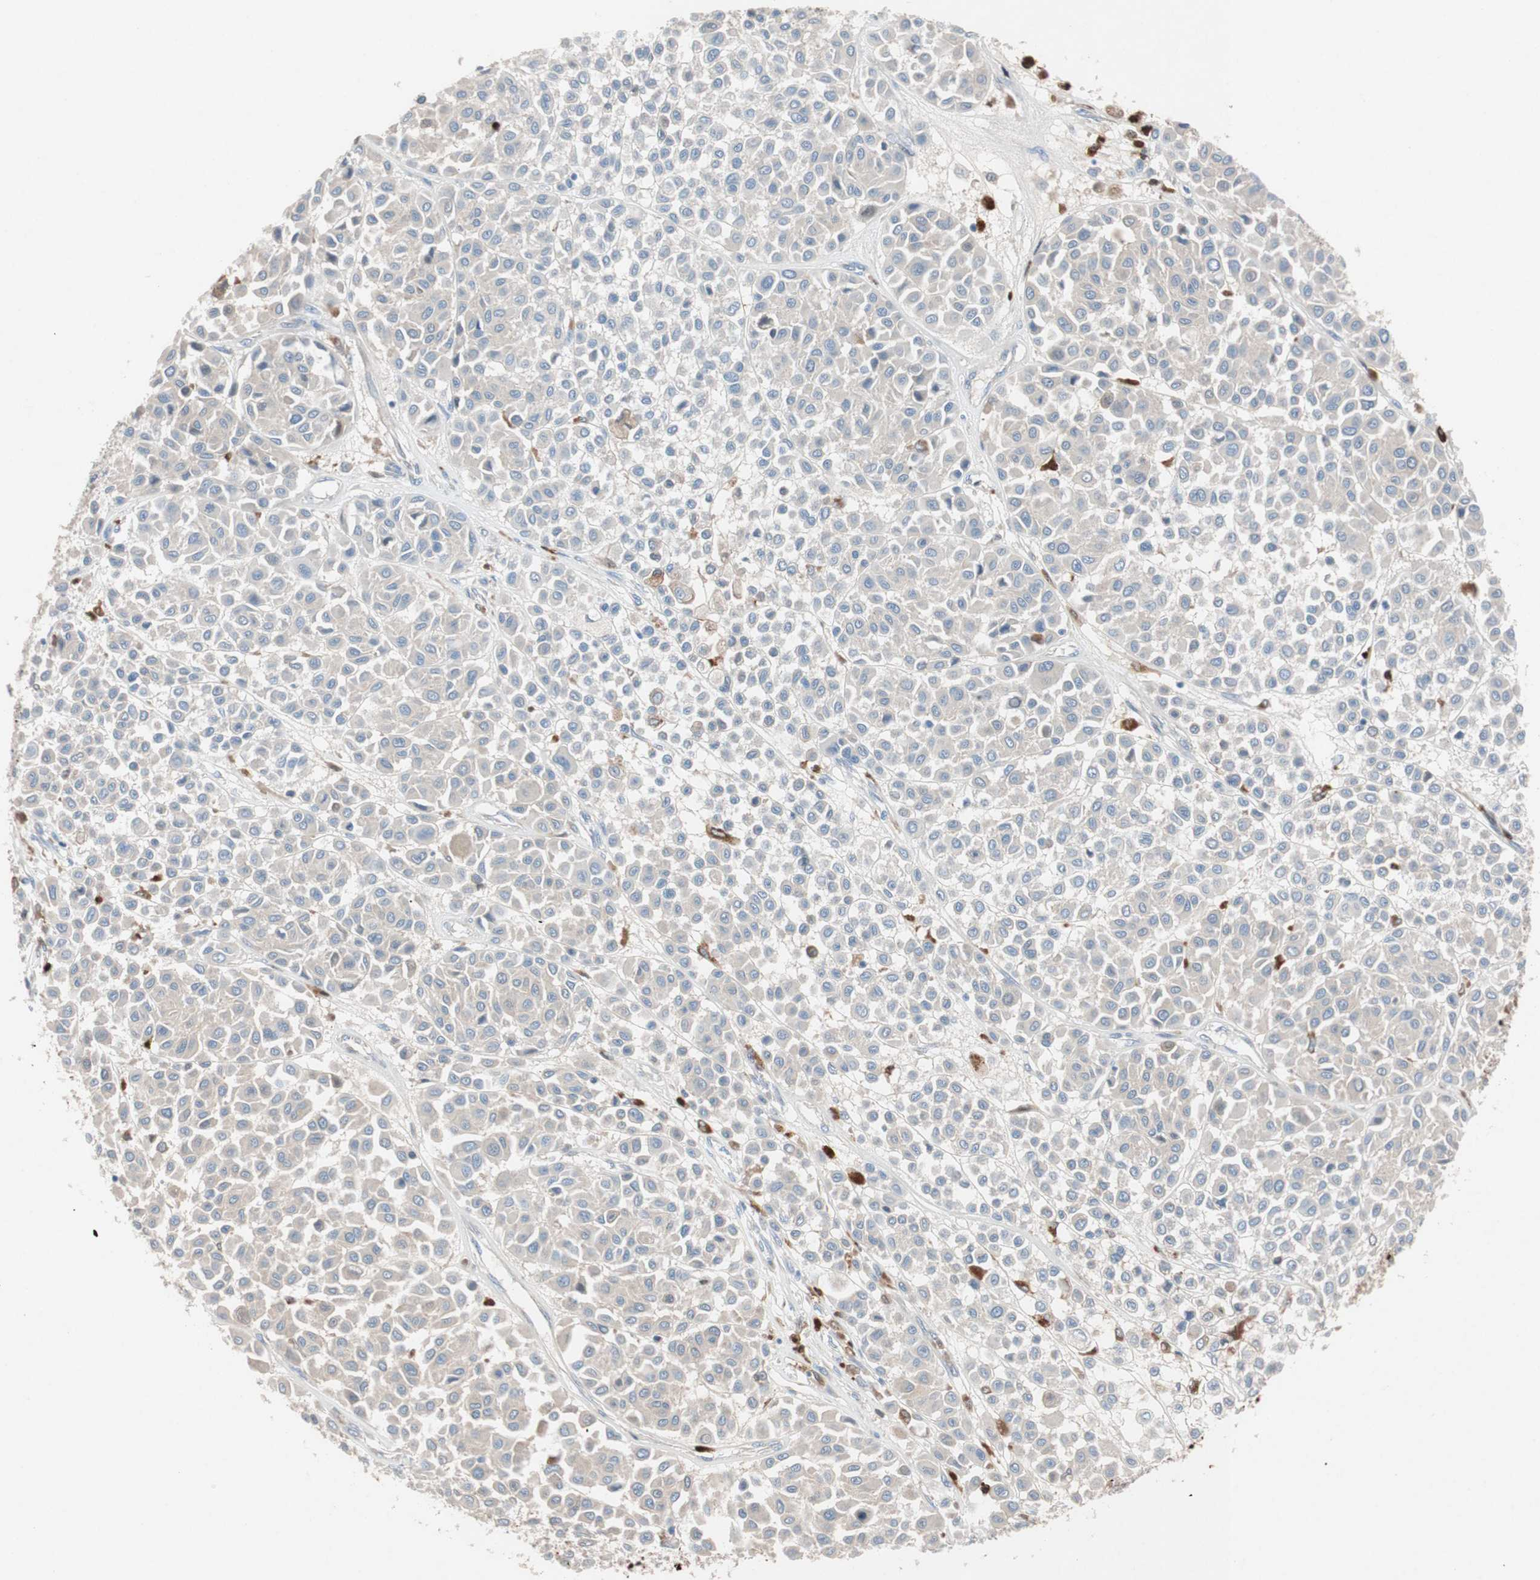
{"staining": {"intensity": "weak", "quantity": "25%-75%", "location": "cytoplasmic/membranous"}, "tissue": "melanoma", "cell_type": "Tumor cells", "image_type": "cancer", "snomed": [{"axis": "morphology", "description": "Malignant melanoma, Metastatic site"}, {"axis": "topography", "description": "Soft tissue"}], "caption": "Malignant melanoma (metastatic site) stained with IHC reveals weak cytoplasmic/membranous positivity in about 25%-75% of tumor cells.", "gene": "CLEC4D", "patient": {"sex": "male", "age": 41}}